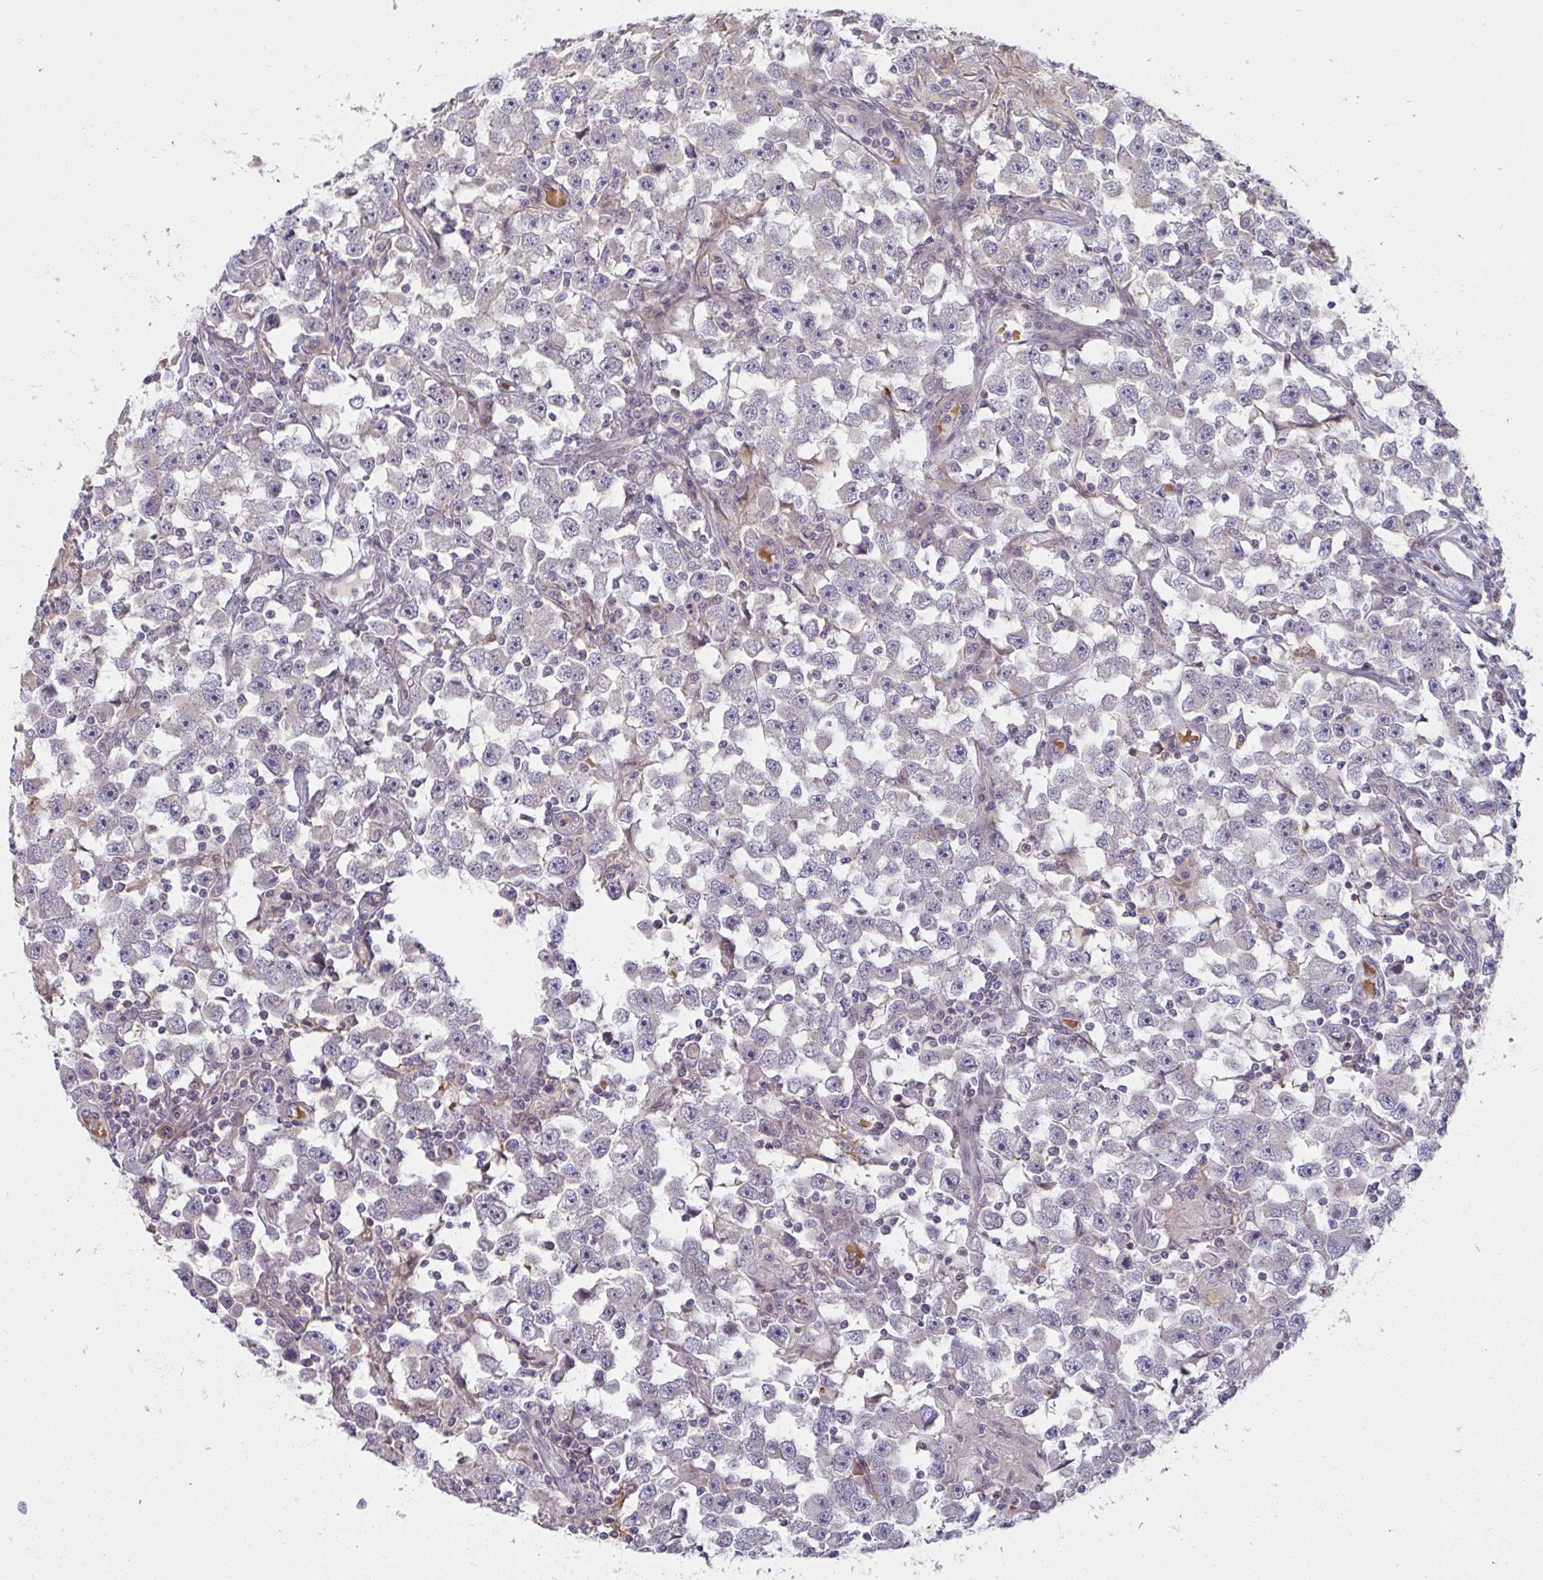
{"staining": {"intensity": "negative", "quantity": "none", "location": "none"}, "tissue": "testis cancer", "cell_type": "Tumor cells", "image_type": "cancer", "snomed": [{"axis": "morphology", "description": "Seminoma, NOS"}, {"axis": "topography", "description": "Testis"}], "caption": "DAB immunohistochemical staining of human testis cancer (seminoma) displays no significant staining in tumor cells.", "gene": "CSF3R", "patient": {"sex": "male", "age": 33}}